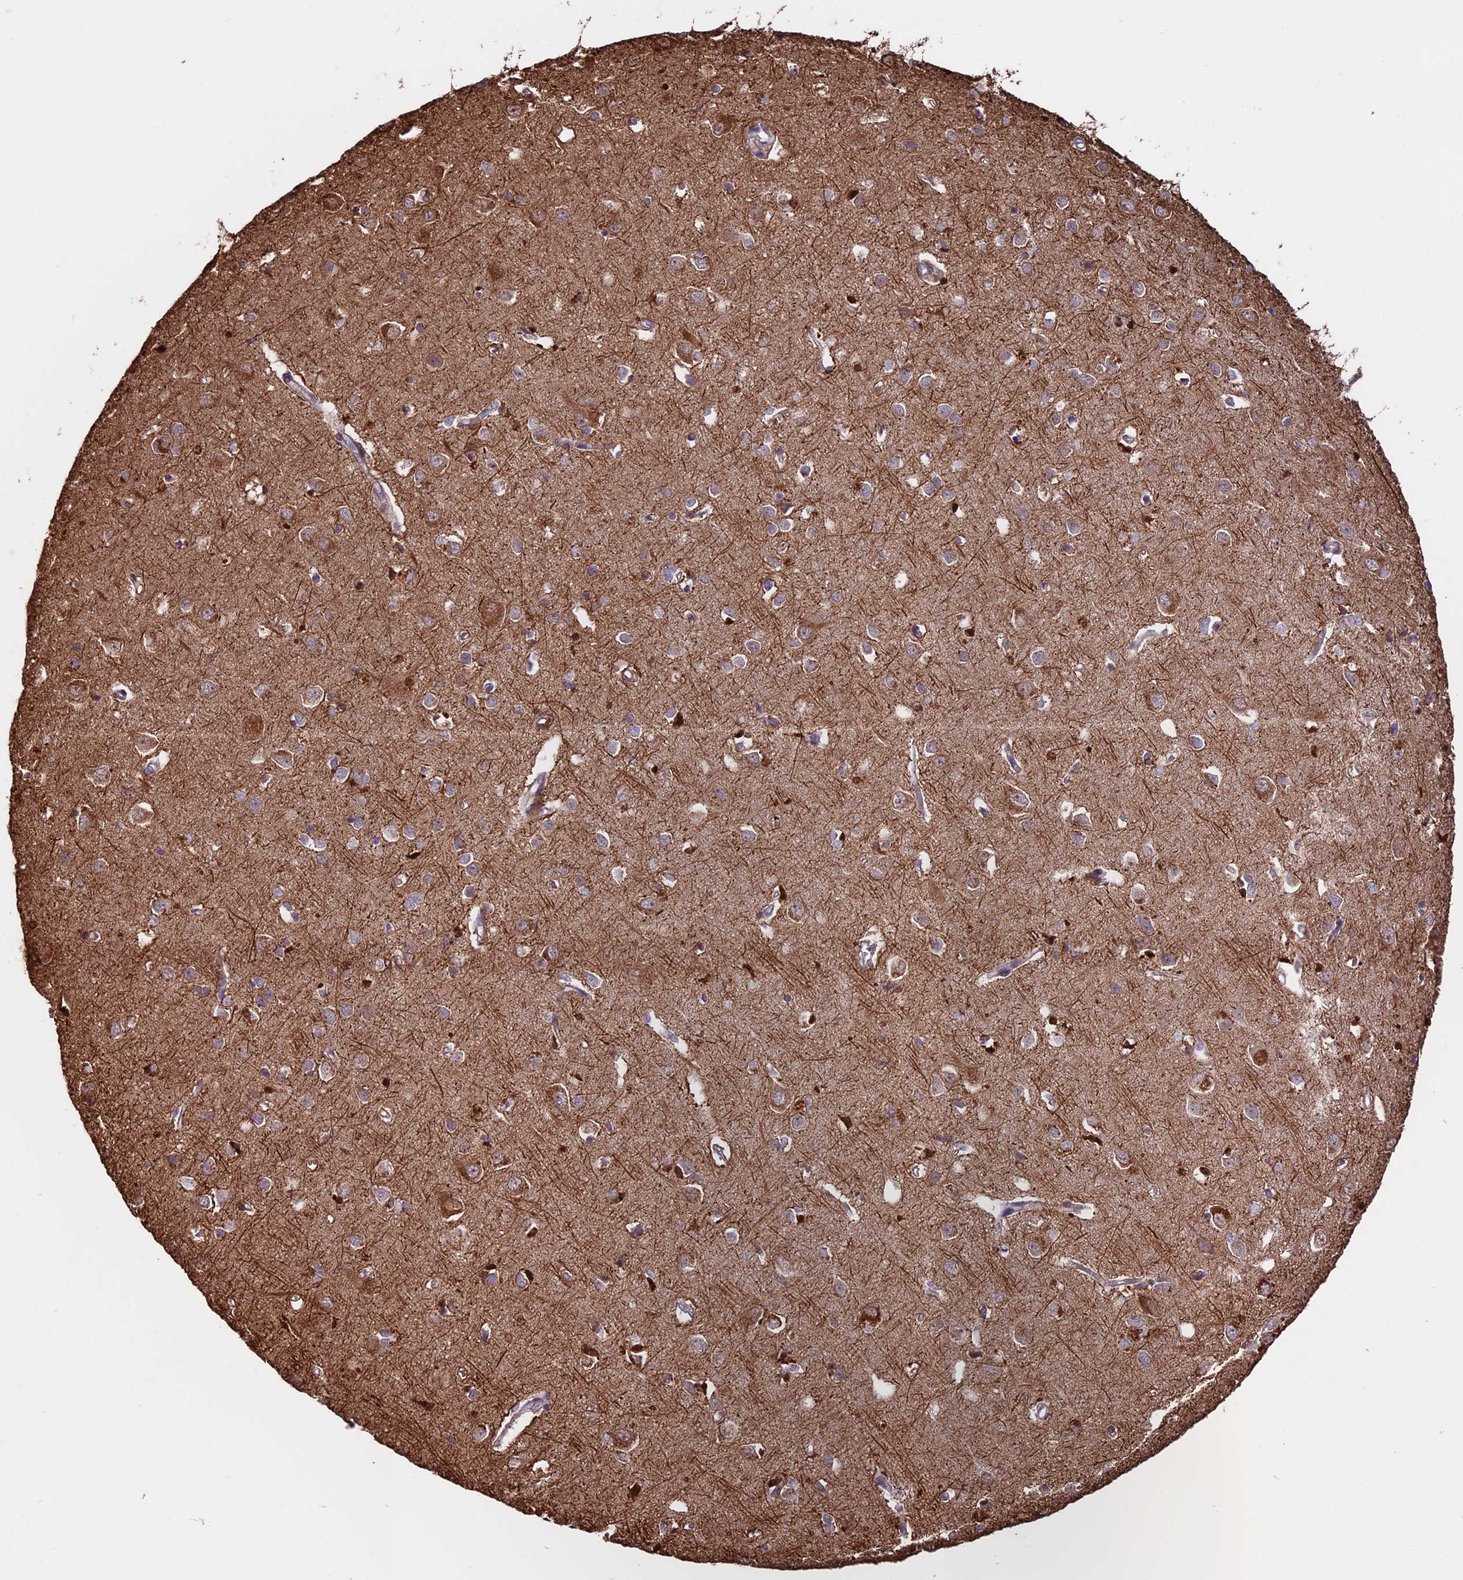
{"staining": {"intensity": "weak", "quantity": ">75%", "location": "cytoplasmic/membranous"}, "tissue": "cerebral cortex", "cell_type": "Endothelial cells", "image_type": "normal", "snomed": [{"axis": "morphology", "description": "Normal tissue, NOS"}, {"axis": "topography", "description": "Cerebral cortex"}], "caption": "The image shows immunohistochemical staining of normal cerebral cortex. There is weak cytoplasmic/membranous expression is seen in approximately >75% of endothelial cells.", "gene": "VWA3A", "patient": {"sex": "female", "age": 64}}